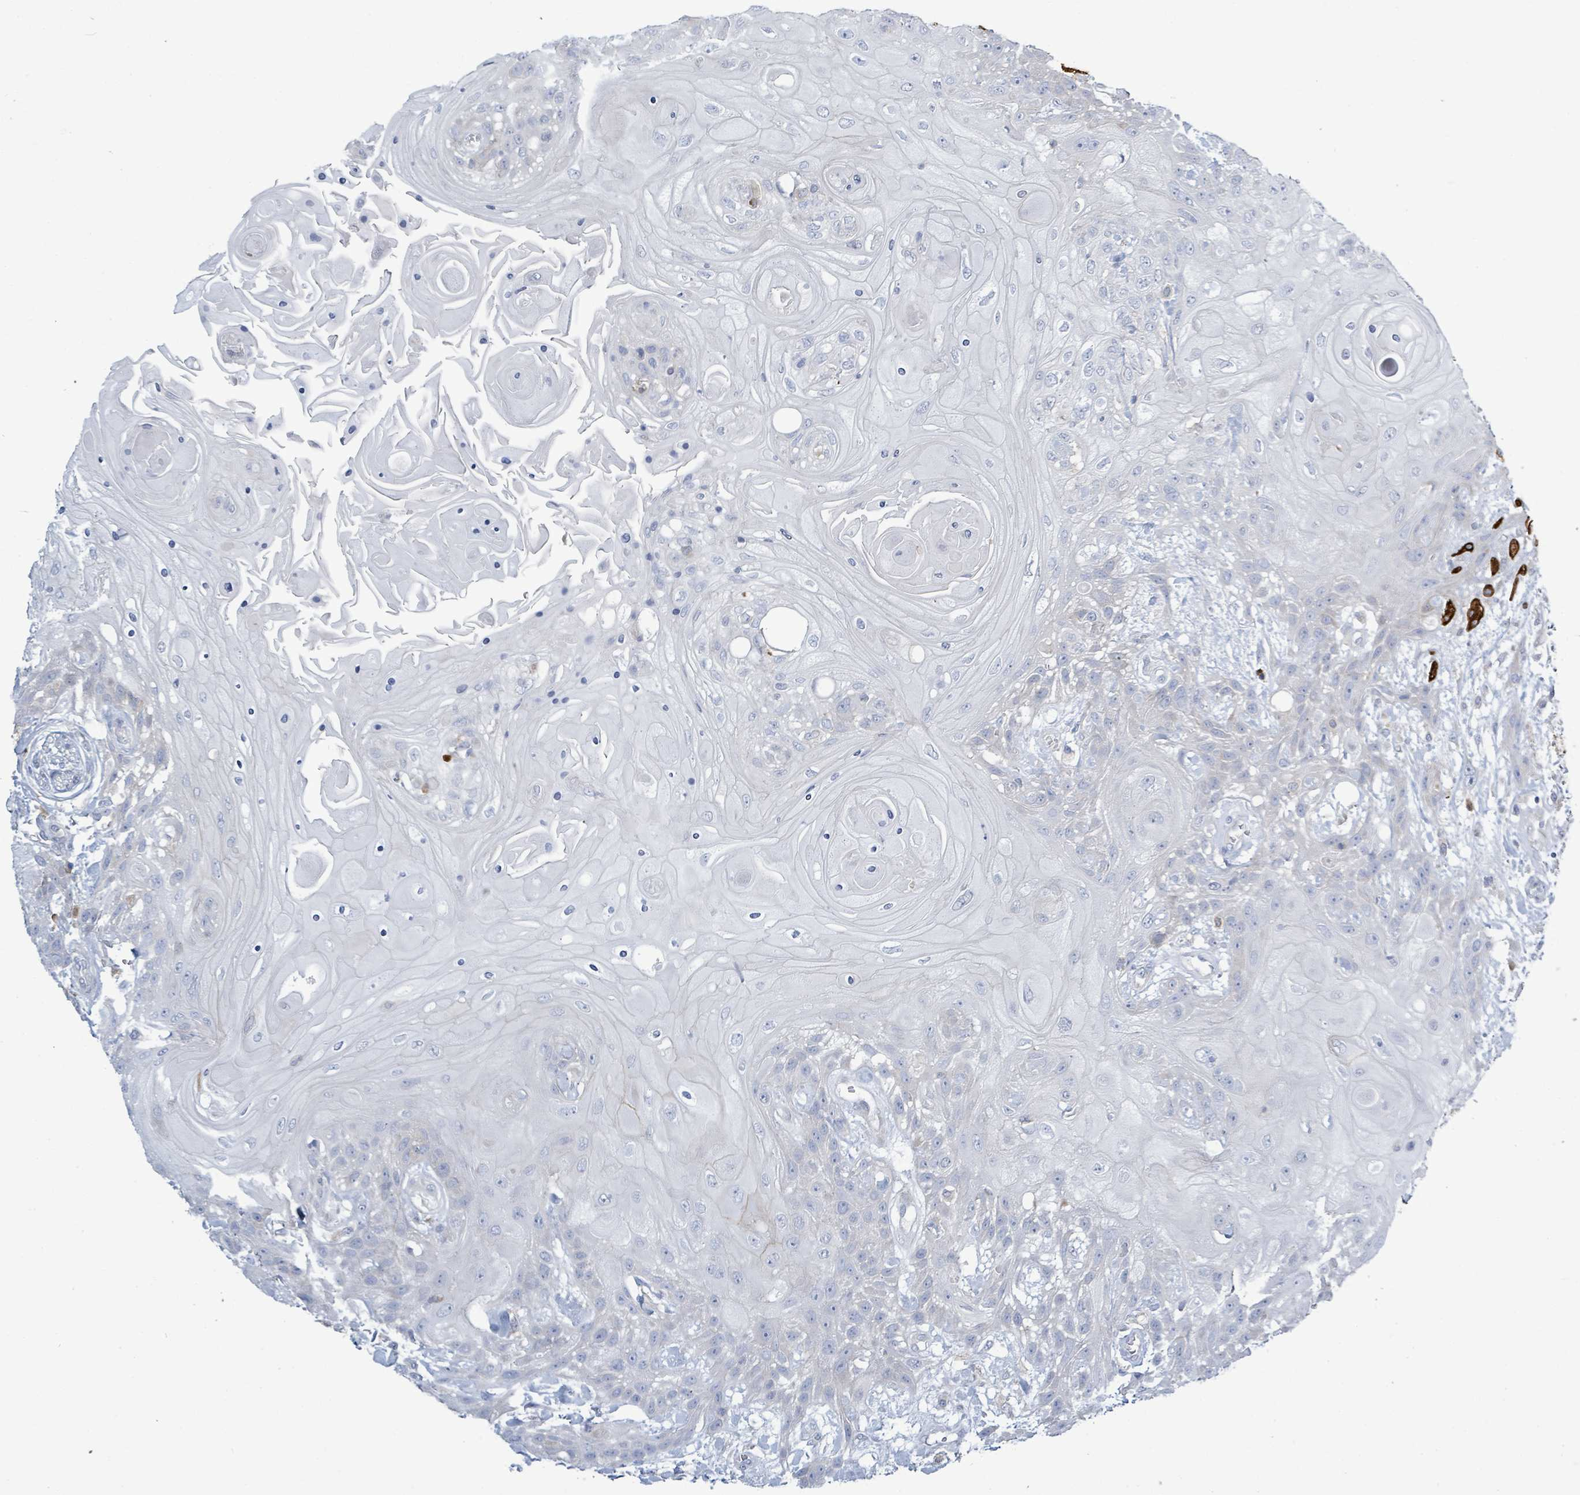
{"staining": {"intensity": "negative", "quantity": "none", "location": "none"}, "tissue": "head and neck cancer", "cell_type": "Tumor cells", "image_type": "cancer", "snomed": [{"axis": "morphology", "description": "Squamous cell carcinoma, NOS"}, {"axis": "topography", "description": "Head-Neck"}], "caption": "Head and neck squamous cell carcinoma was stained to show a protein in brown. There is no significant expression in tumor cells.", "gene": "SIRPB1", "patient": {"sex": "female", "age": 43}}